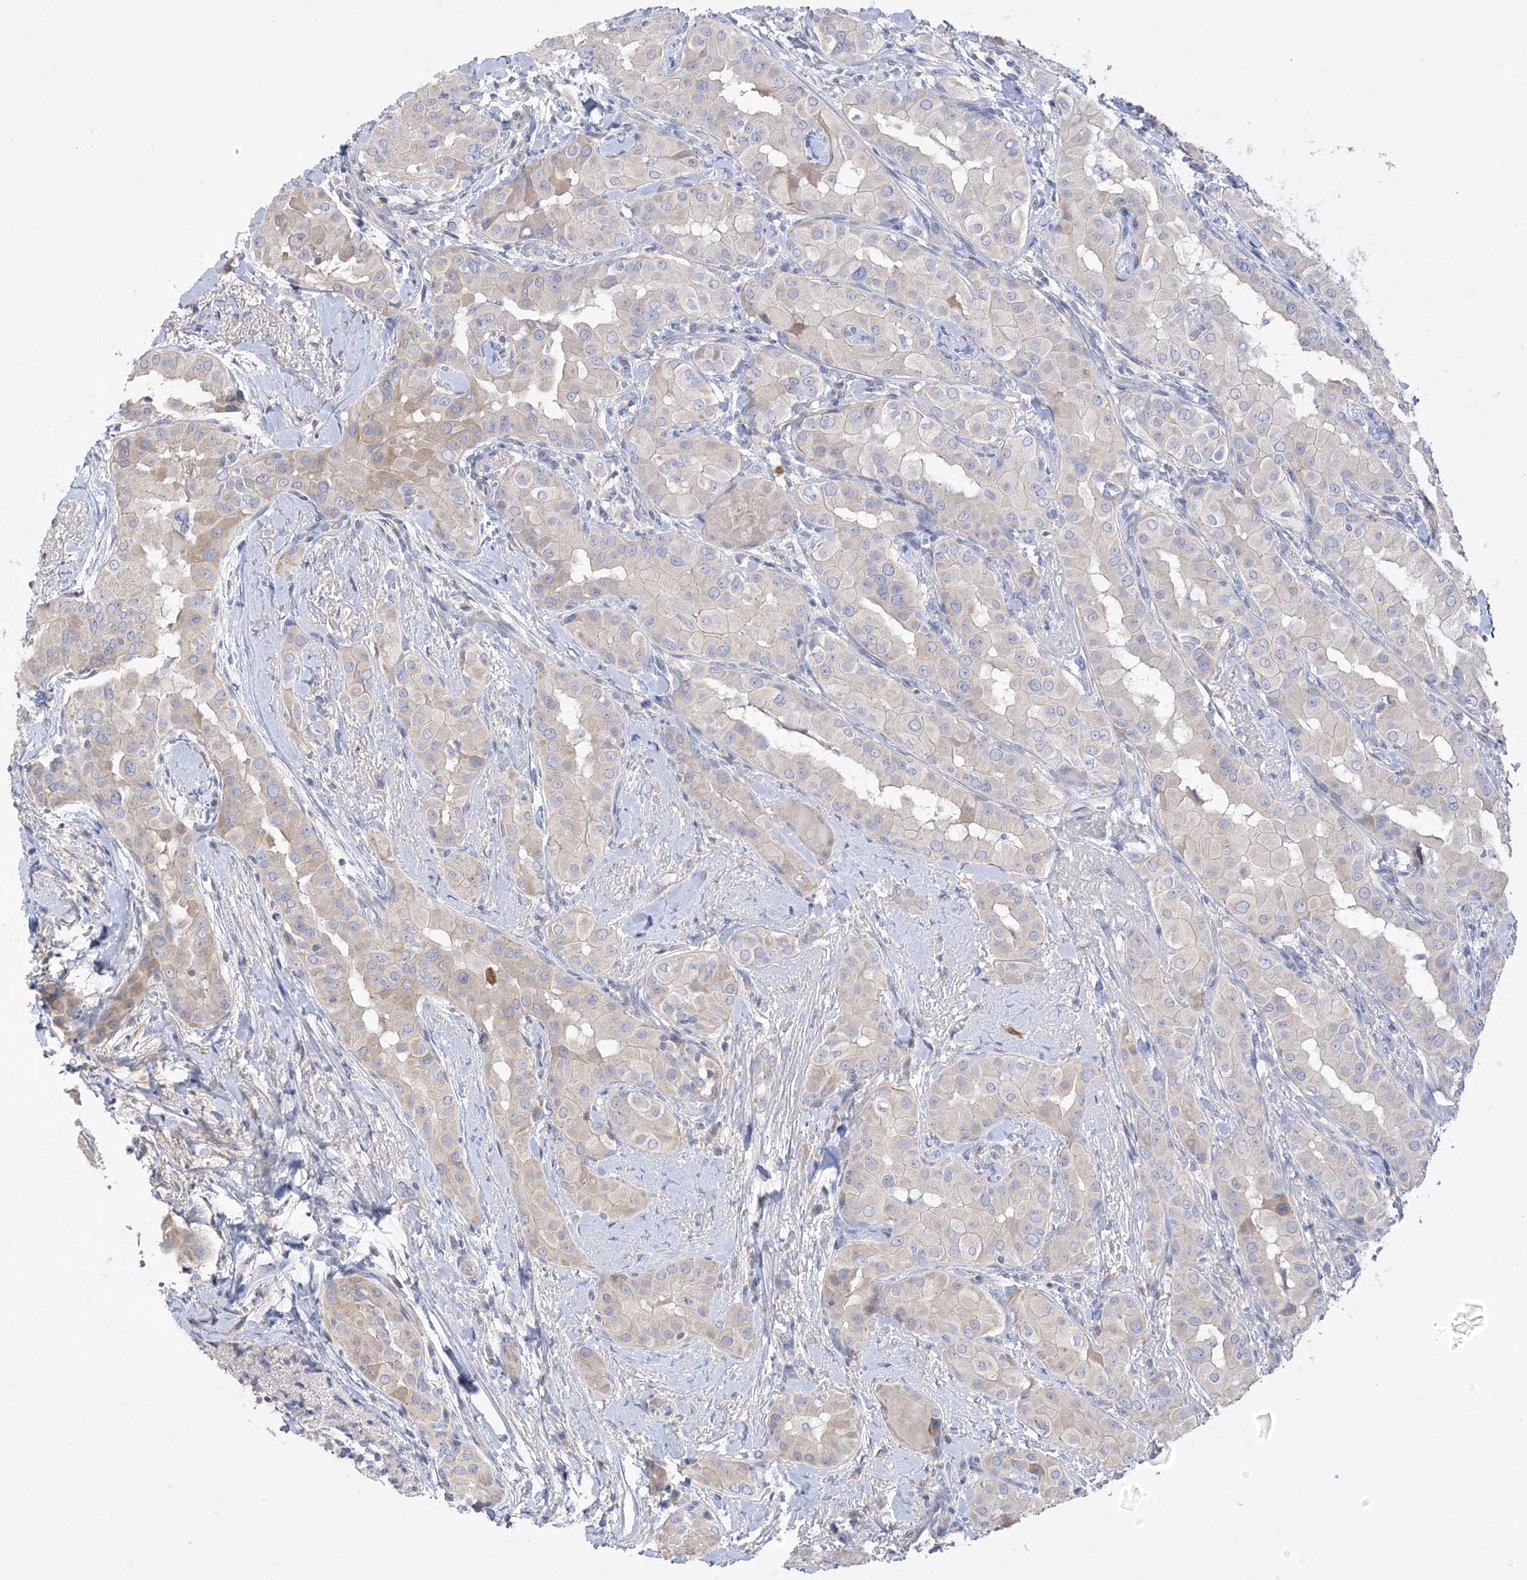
{"staining": {"intensity": "weak", "quantity": "<25%", "location": "cytoplasmic/membranous"}, "tissue": "thyroid cancer", "cell_type": "Tumor cells", "image_type": "cancer", "snomed": [{"axis": "morphology", "description": "Papillary adenocarcinoma, NOS"}, {"axis": "topography", "description": "Thyroid gland"}], "caption": "Papillary adenocarcinoma (thyroid) was stained to show a protein in brown. There is no significant expression in tumor cells. Brightfield microscopy of immunohistochemistry stained with DAB (3,3'-diaminobenzidine) (brown) and hematoxylin (blue), captured at high magnification.", "gene": "PRSS12", "patient": {"sex": "male", "age": 33}}